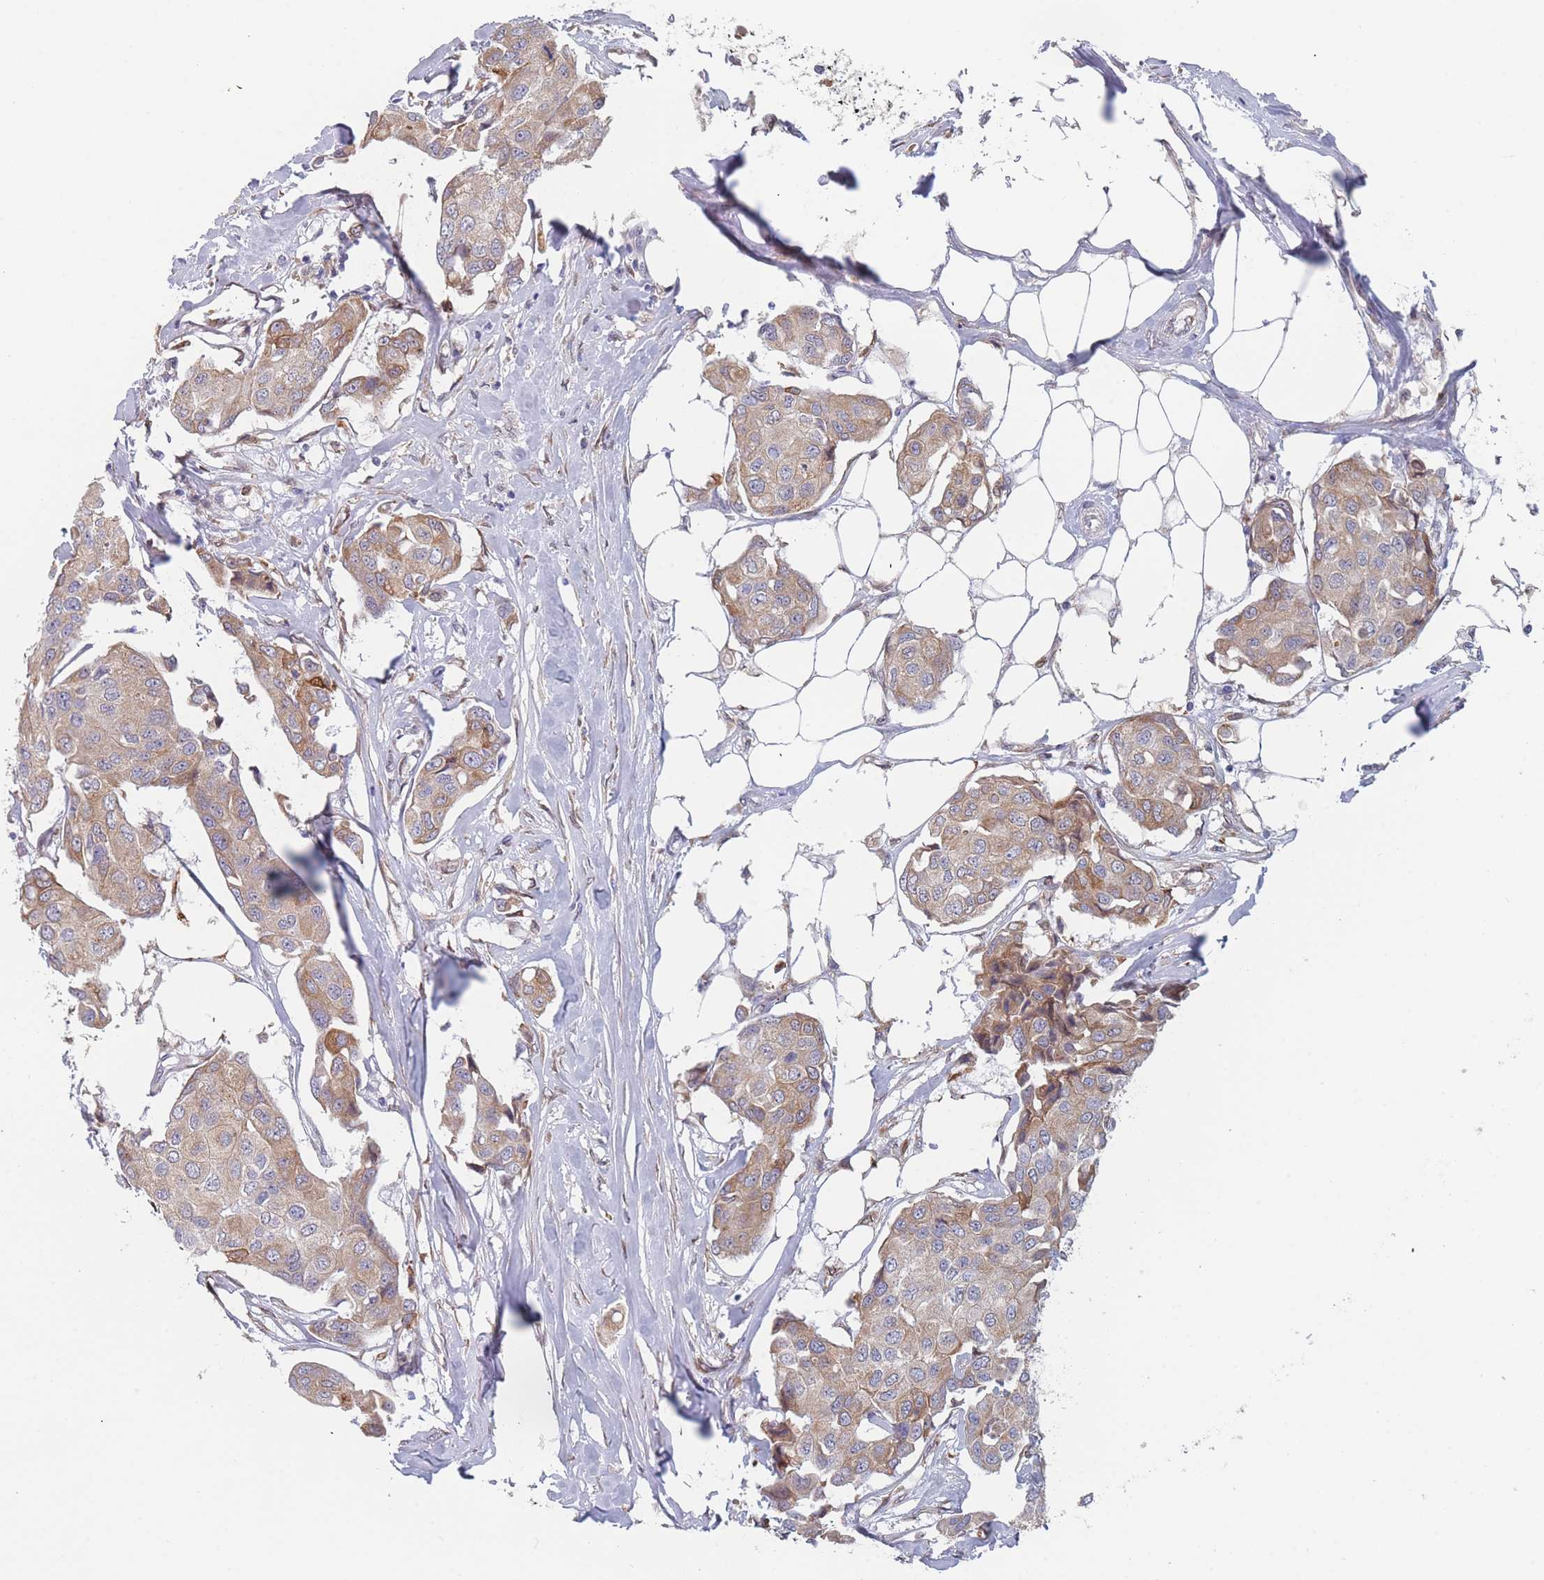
{"staining": {"intensity": "weak", "quantity": ">75%", "location": "cytoplasmic/membranous"}, "tissue": "breast cancer", "cell_type": "Tumor cells", "image_type": "cancer", "snomed": [{"axis": "morphology", "description": "Duct carcinoma"}, {"axis": "topography", "description": "Breast"}, {"axis": "topography", "description": "Lymph node"}], "caption": "A brown stain labels weak cytoplasmic/membranous positivity of a protein in human breast cancer tumor cells.", "gene": "TMED10", "patient": {"sex": "female", "age": 80}}